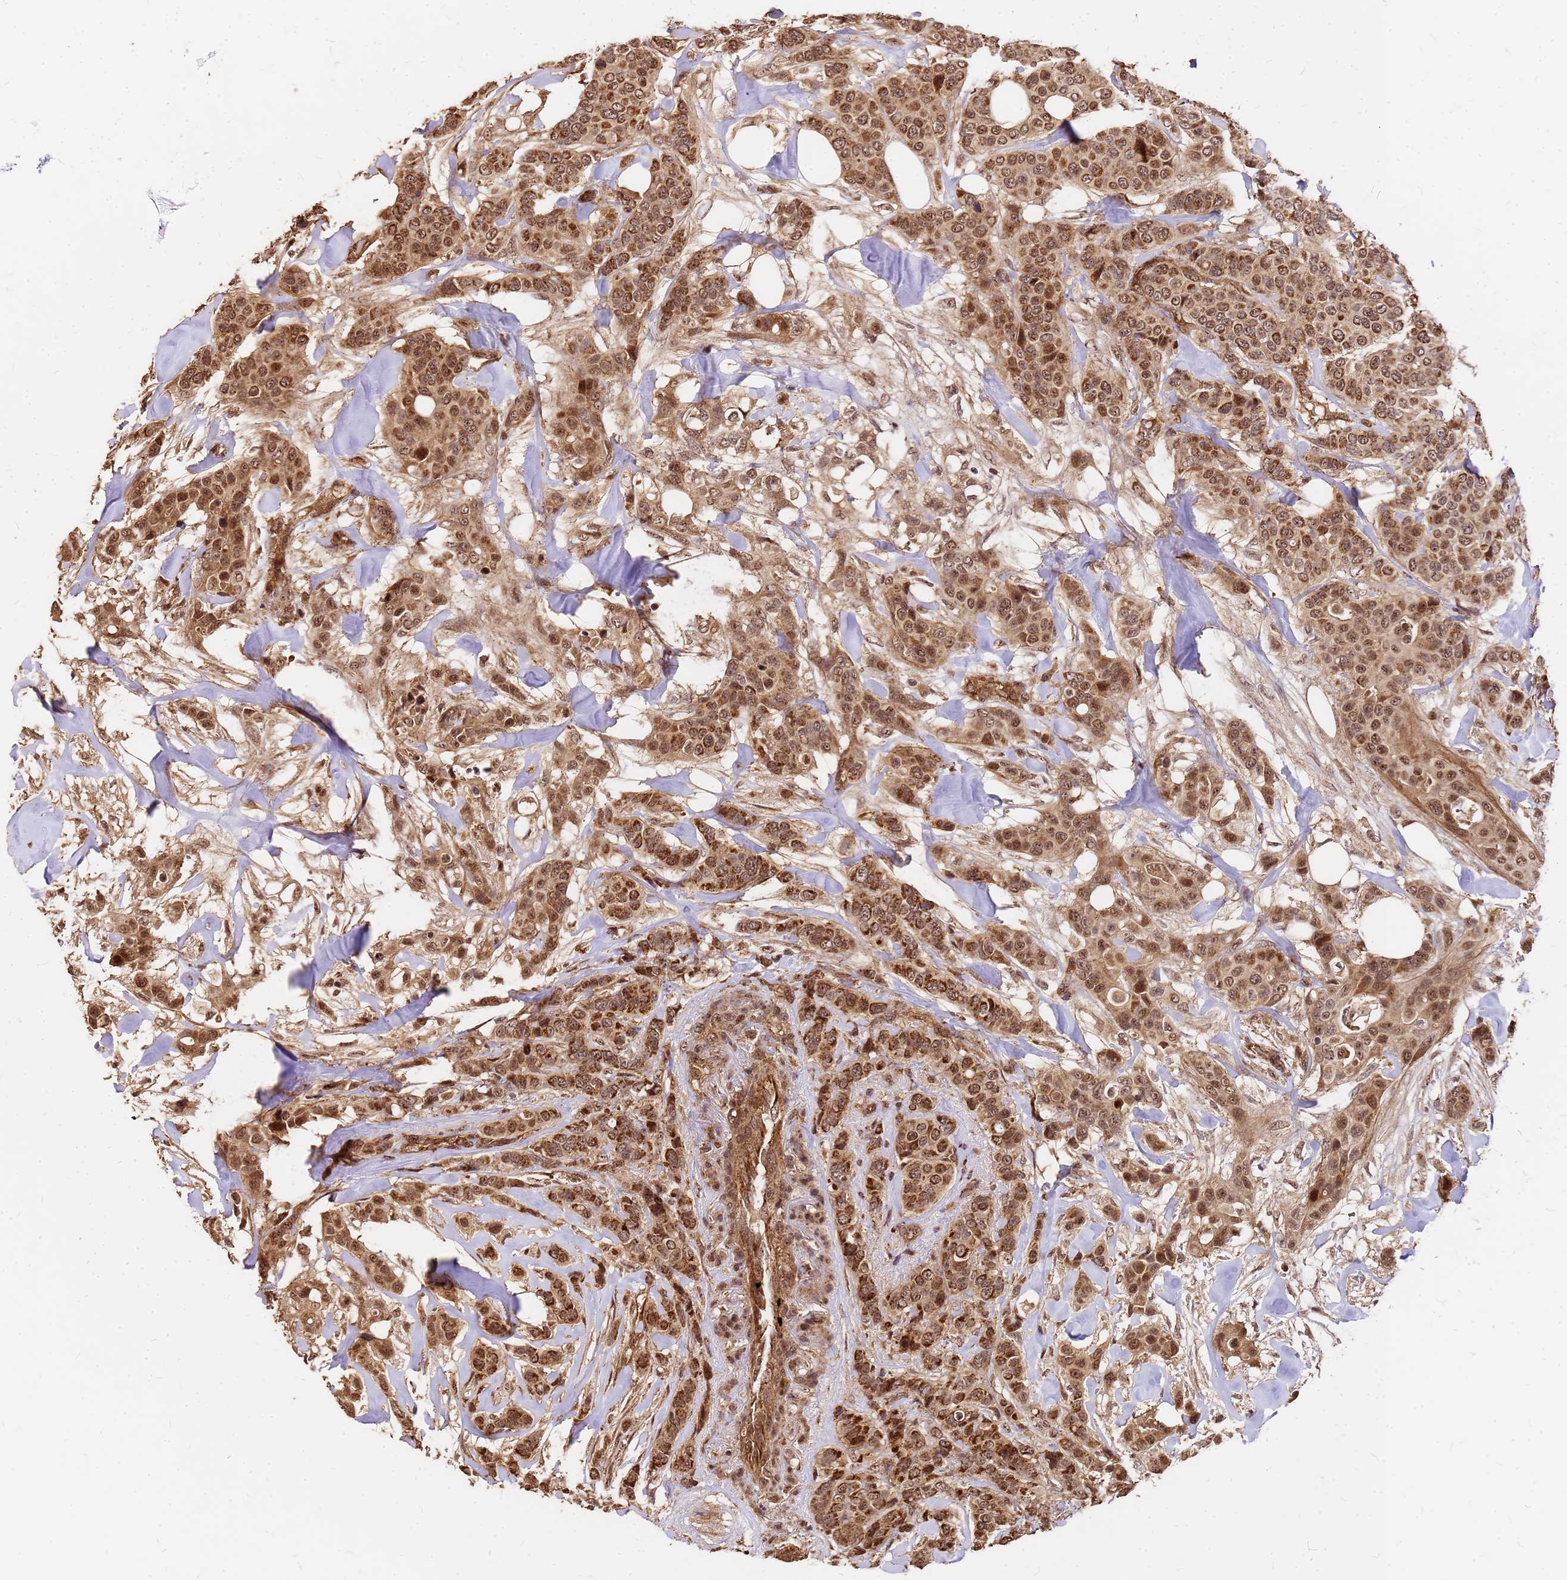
{"staining": {"intensity": "moderate", "quantity": ">75%", "location": "cytoplasmic/membranous,nuclear"}, "tissue": "breast cancer", "cell_type": "Tumor cells", "image_type": "cancer", "snomed": [{"axis": "morphology", "description": "Lobular carcinoma"}, {"axis": "topography", "description": "Breast"}], "caption": "Lobular carcinoma (breast) stained with immunohistochemistry (IHC) reveals moderate cytoplasmic/membranous and nuclear staining in about >75% of tumor cells.", "gene": "GPATCH8", "patient": {"sex": "female", "age": 51}}